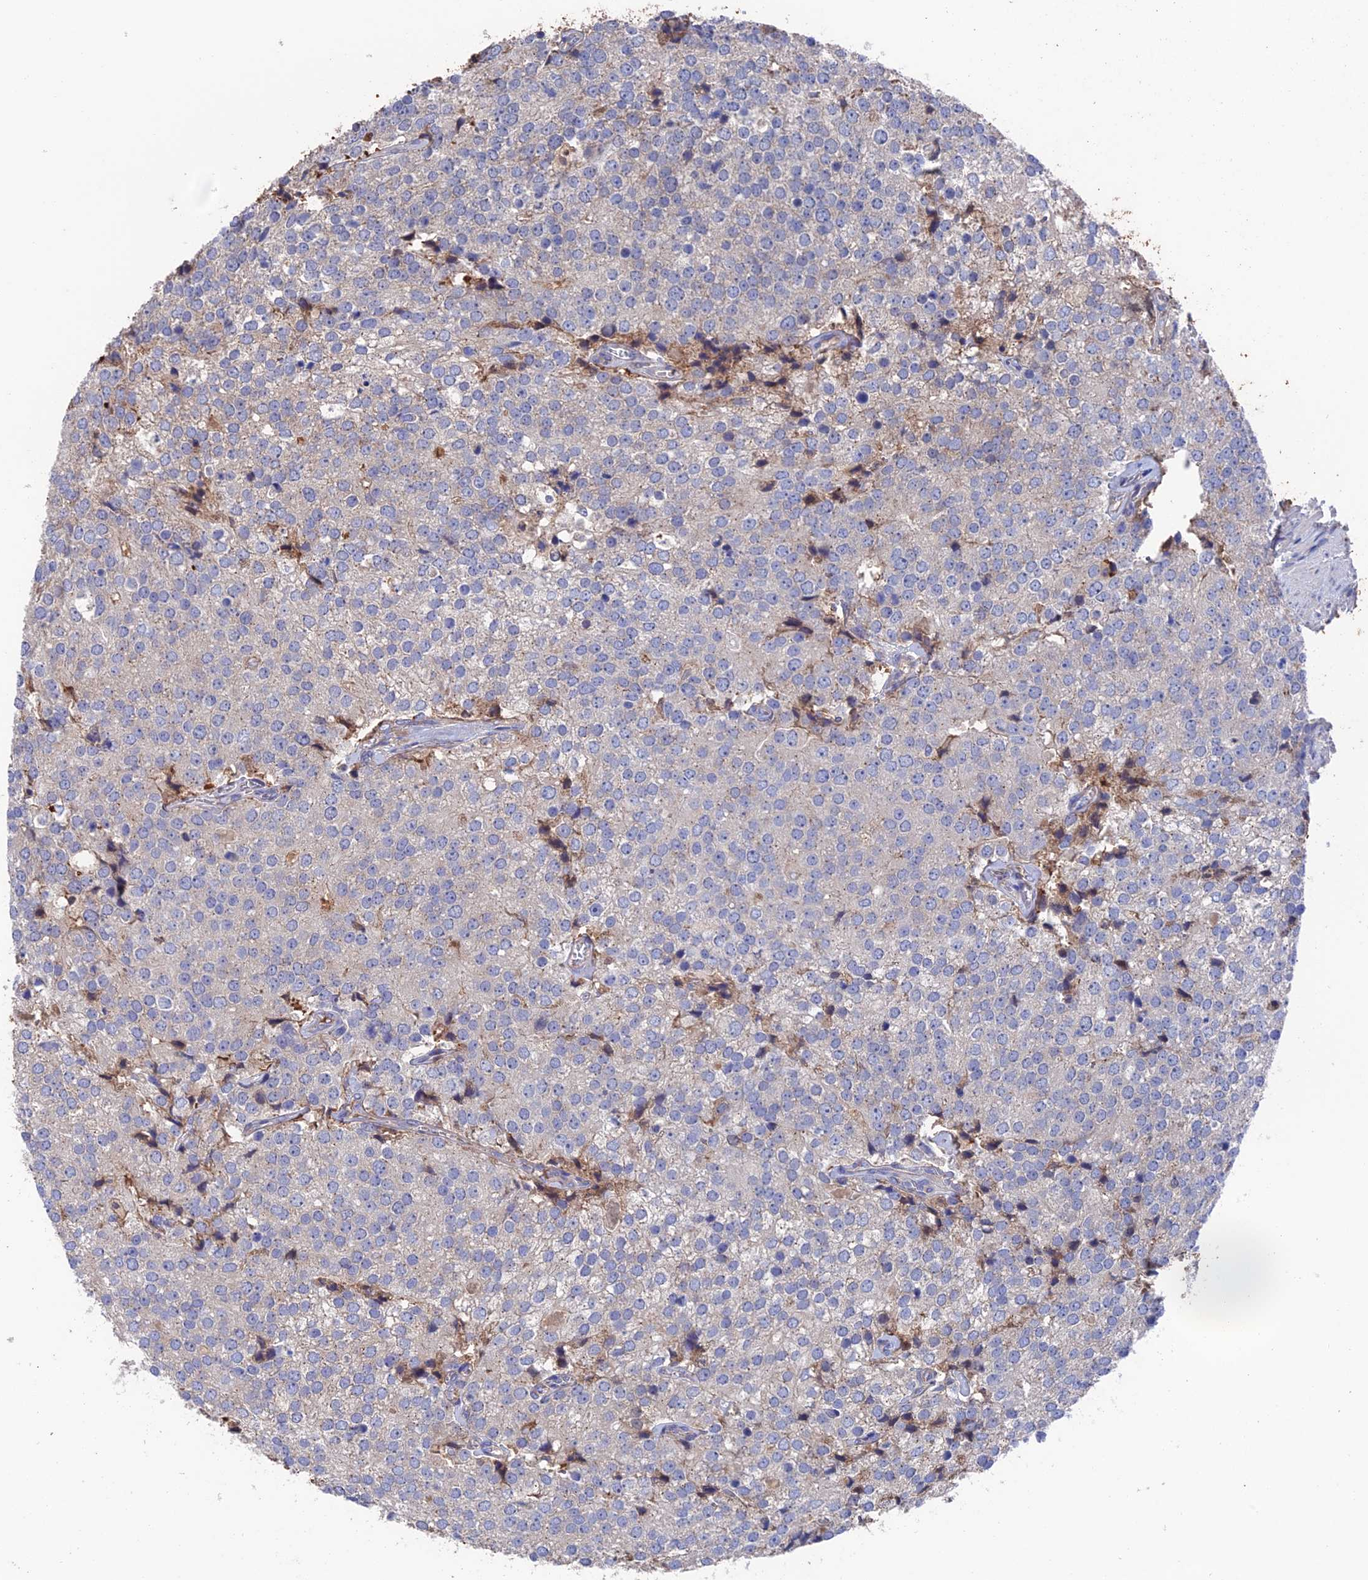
{"staining": {"intensity": "weak", "quantity": "<25%", "location": "cytoplasmic/membranous"}, "tissue": "prostate cancer", "cell_type": "Tumor cells", "image_type": "cancer", "snomed": [{"axis": "morphology", "description": "Adenocarcinoma, High grade"}, {"axis": "topography", "description": "Prostate"}], "caption": "IHC of human high-grade adenocarcinoma (prostate) exhibits no expression in tumor cells.", "gene": "HPF1", "patient": {"sex": "male", "age": 49}}